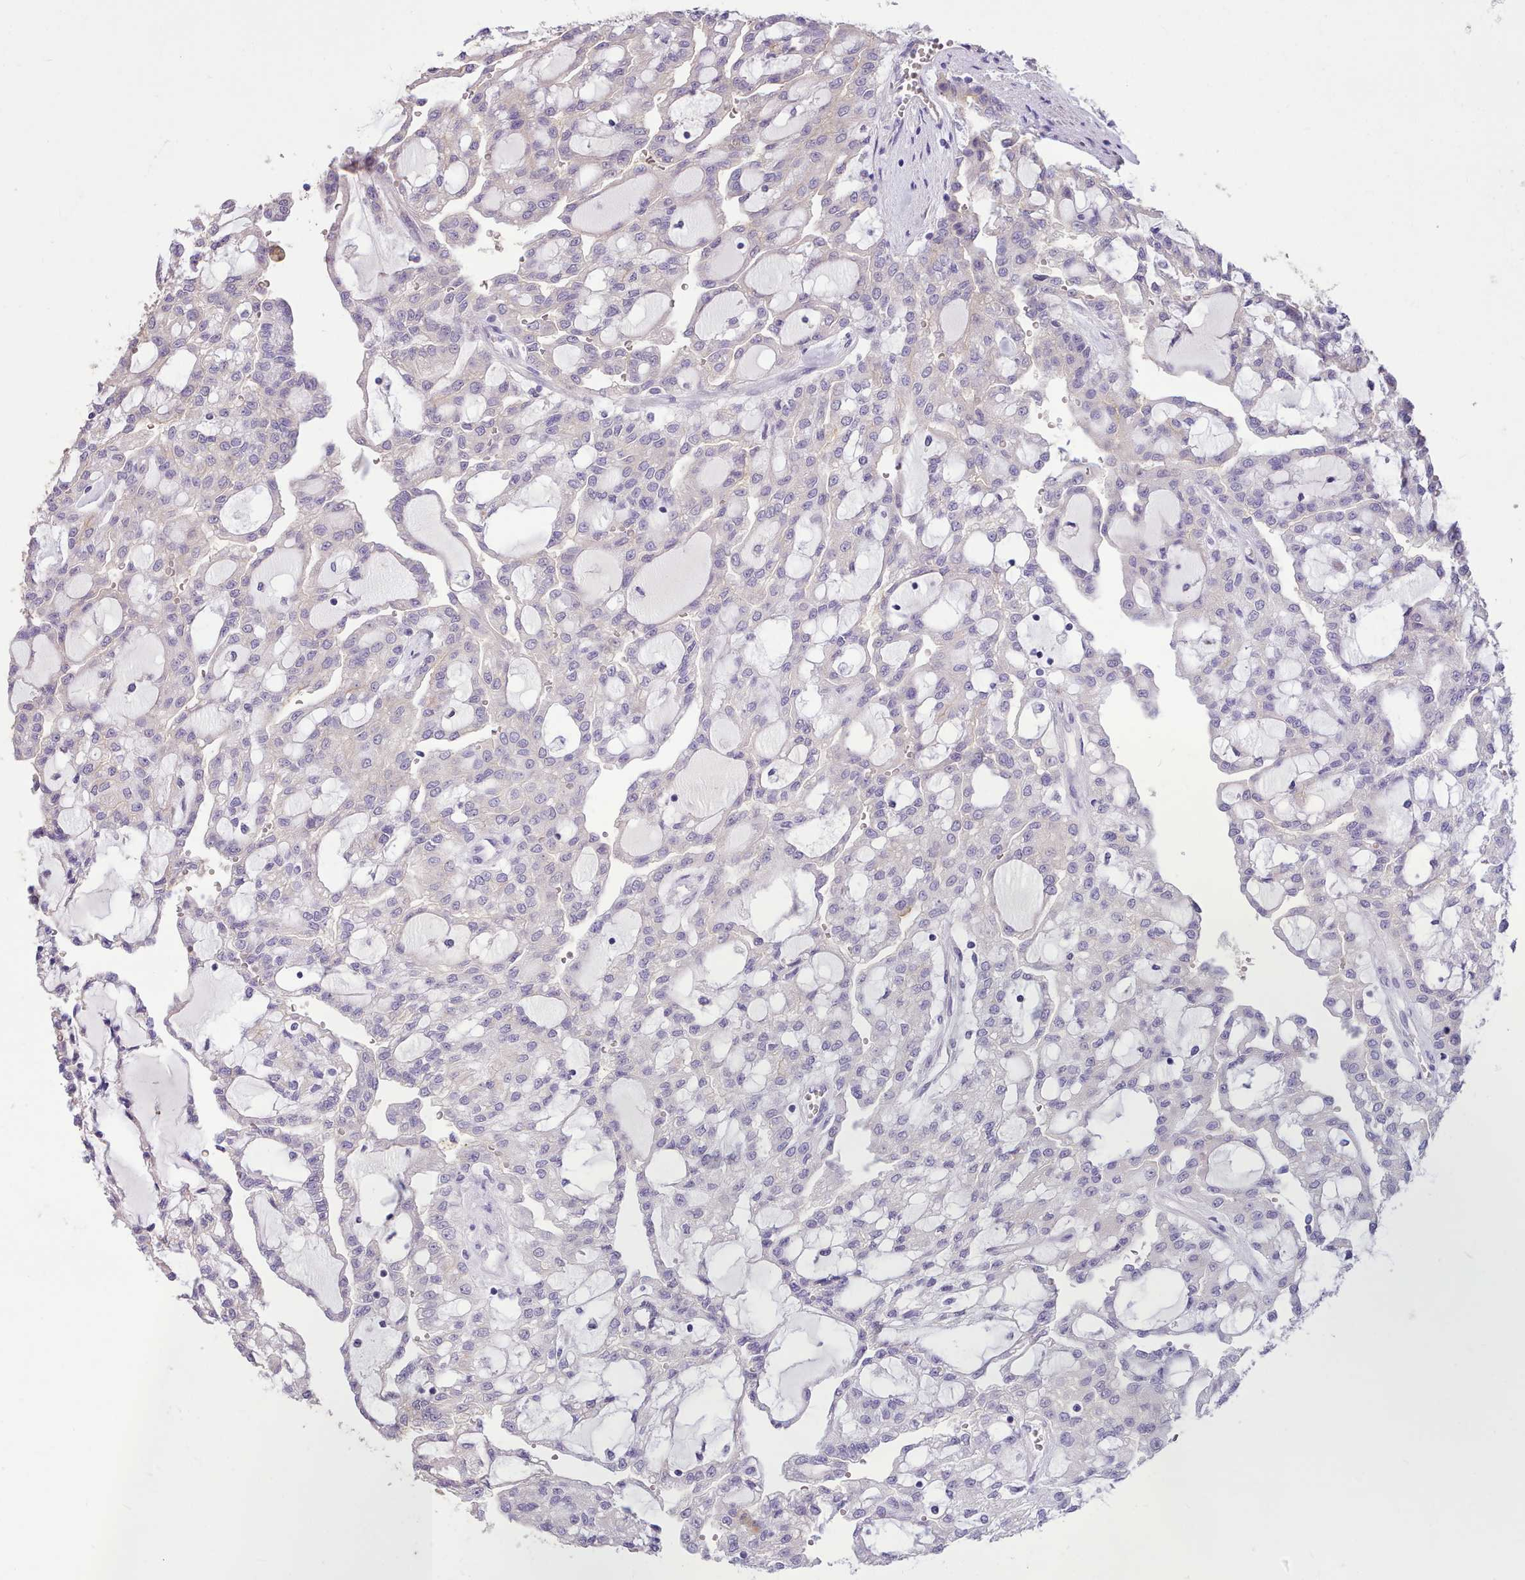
{"staining": {"intensity": "negative", "quantity": "none", "location": "none"}, "tissue": "renal cancer", "cell_type": "Tumor cells", "image_type": "cancer", "snomed": [{"axis": "morphology", "description": "Adenocarcinoma, NOS"}, {"axis": "topography", "description": "Kidney"}], "caption": "Immunohistochemistry micrograph of neoplastic tissue: renal adenocarcinoma stained with DAB (3,3'-diaminobenzidine) shows no significant protein positivity in tumor cells. (Stains: DAB (3,3'-diaminobenzidine) immunohistochemistry with hematoxylin counter stain, Microscopy: brightfield microscopy at high magnification).", "gene": "ZNF607", "patient": {"sex": "male", "age": 63}}